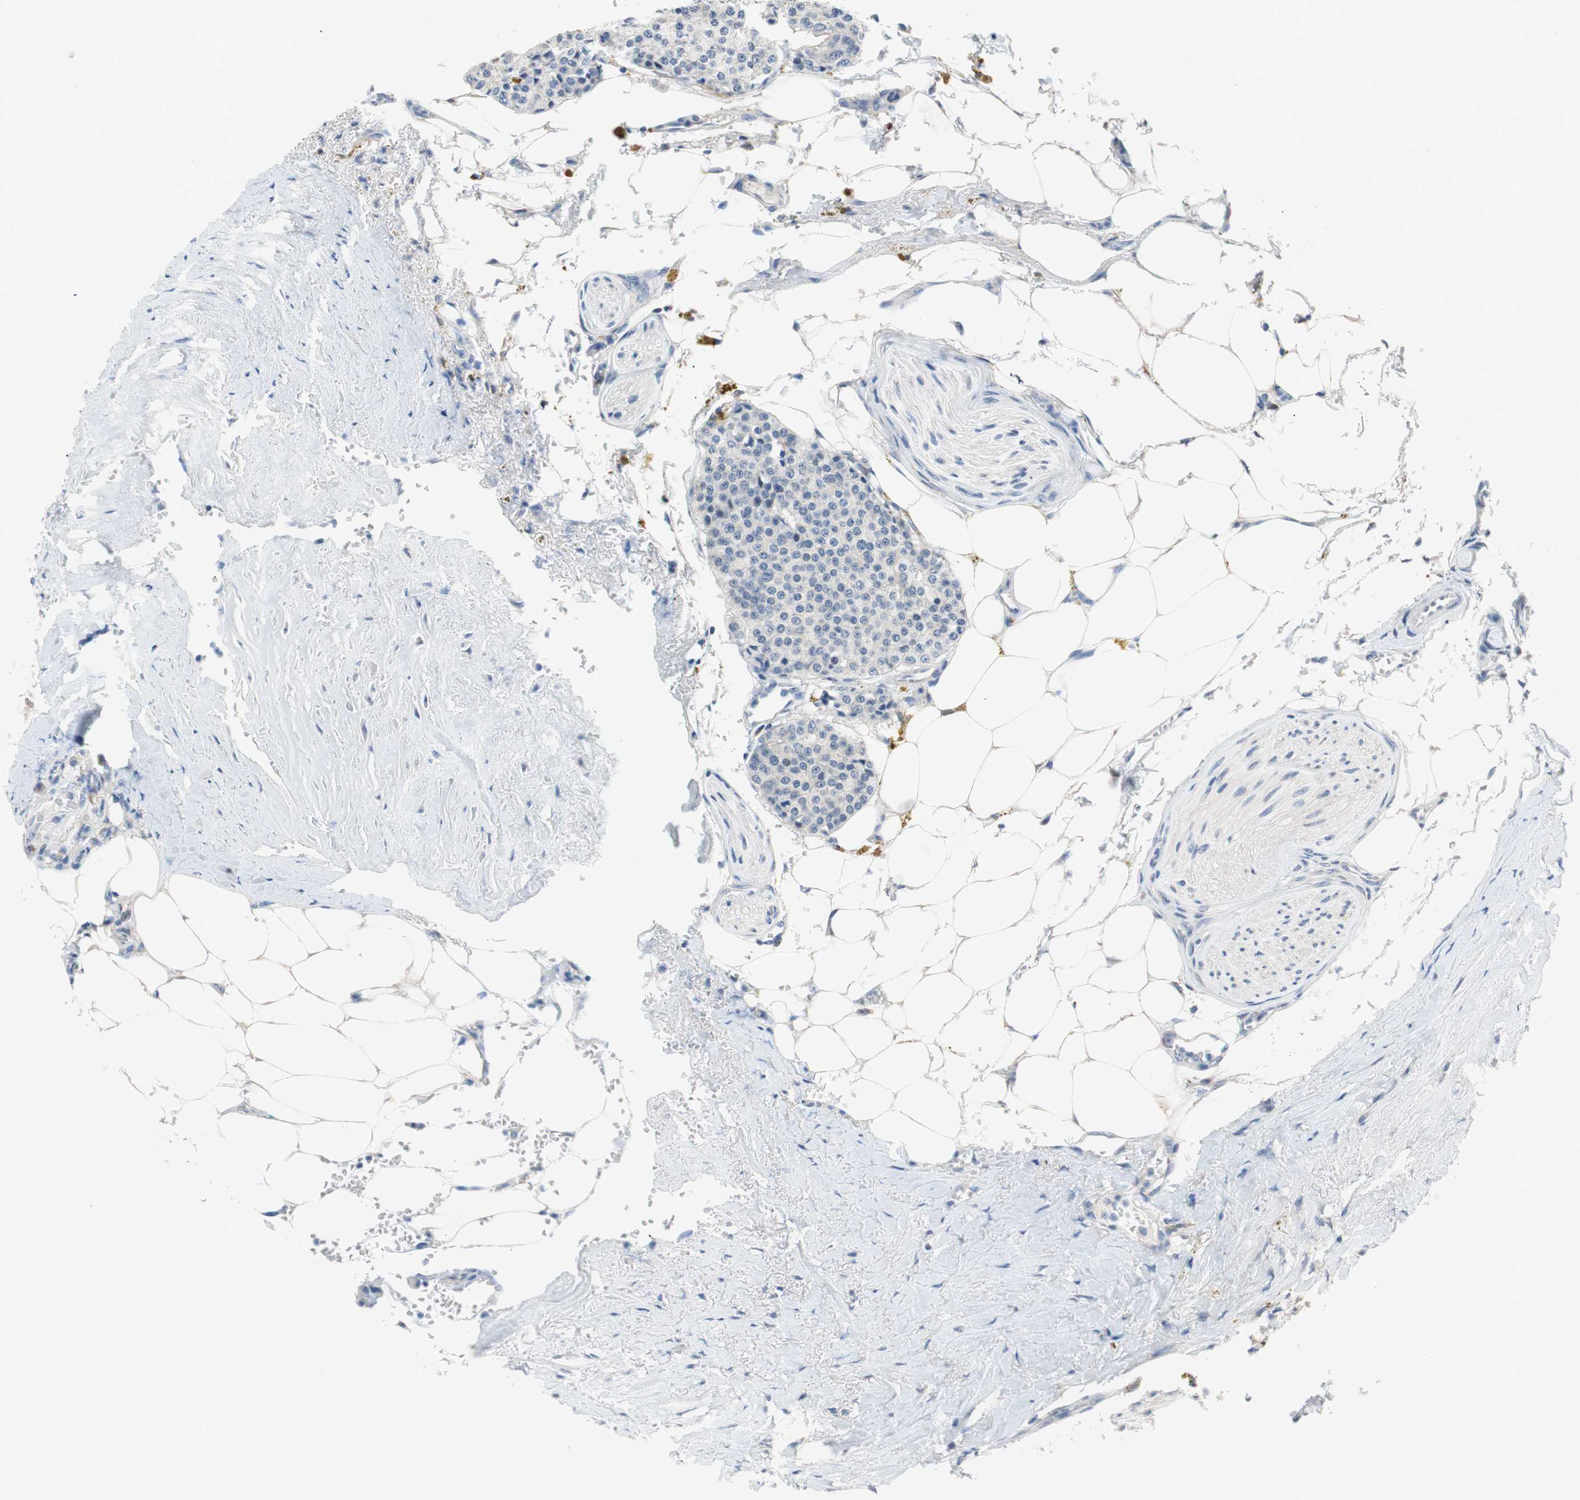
{"staining": {"intensity": "negative", "quantity": "none", "location": "none"}, "tissue": "carcinoid", "cell_type": "Tumor cells", "image_type": "cancer", "snomed": [{"axis": "morphology", "description": "Carcinoid, malignant, NOS"}, {"axis": "topography", "description": "Colon"}], "caption": "Tumor cells show no significant protein positivity in malignant carcinoid. (Brightfield microscopy of DAB (3,3'-diaminobenzidine) IHC at high magnification).", "gene": "GRHL1", "patient": {"sex": "female", "age": 61}}